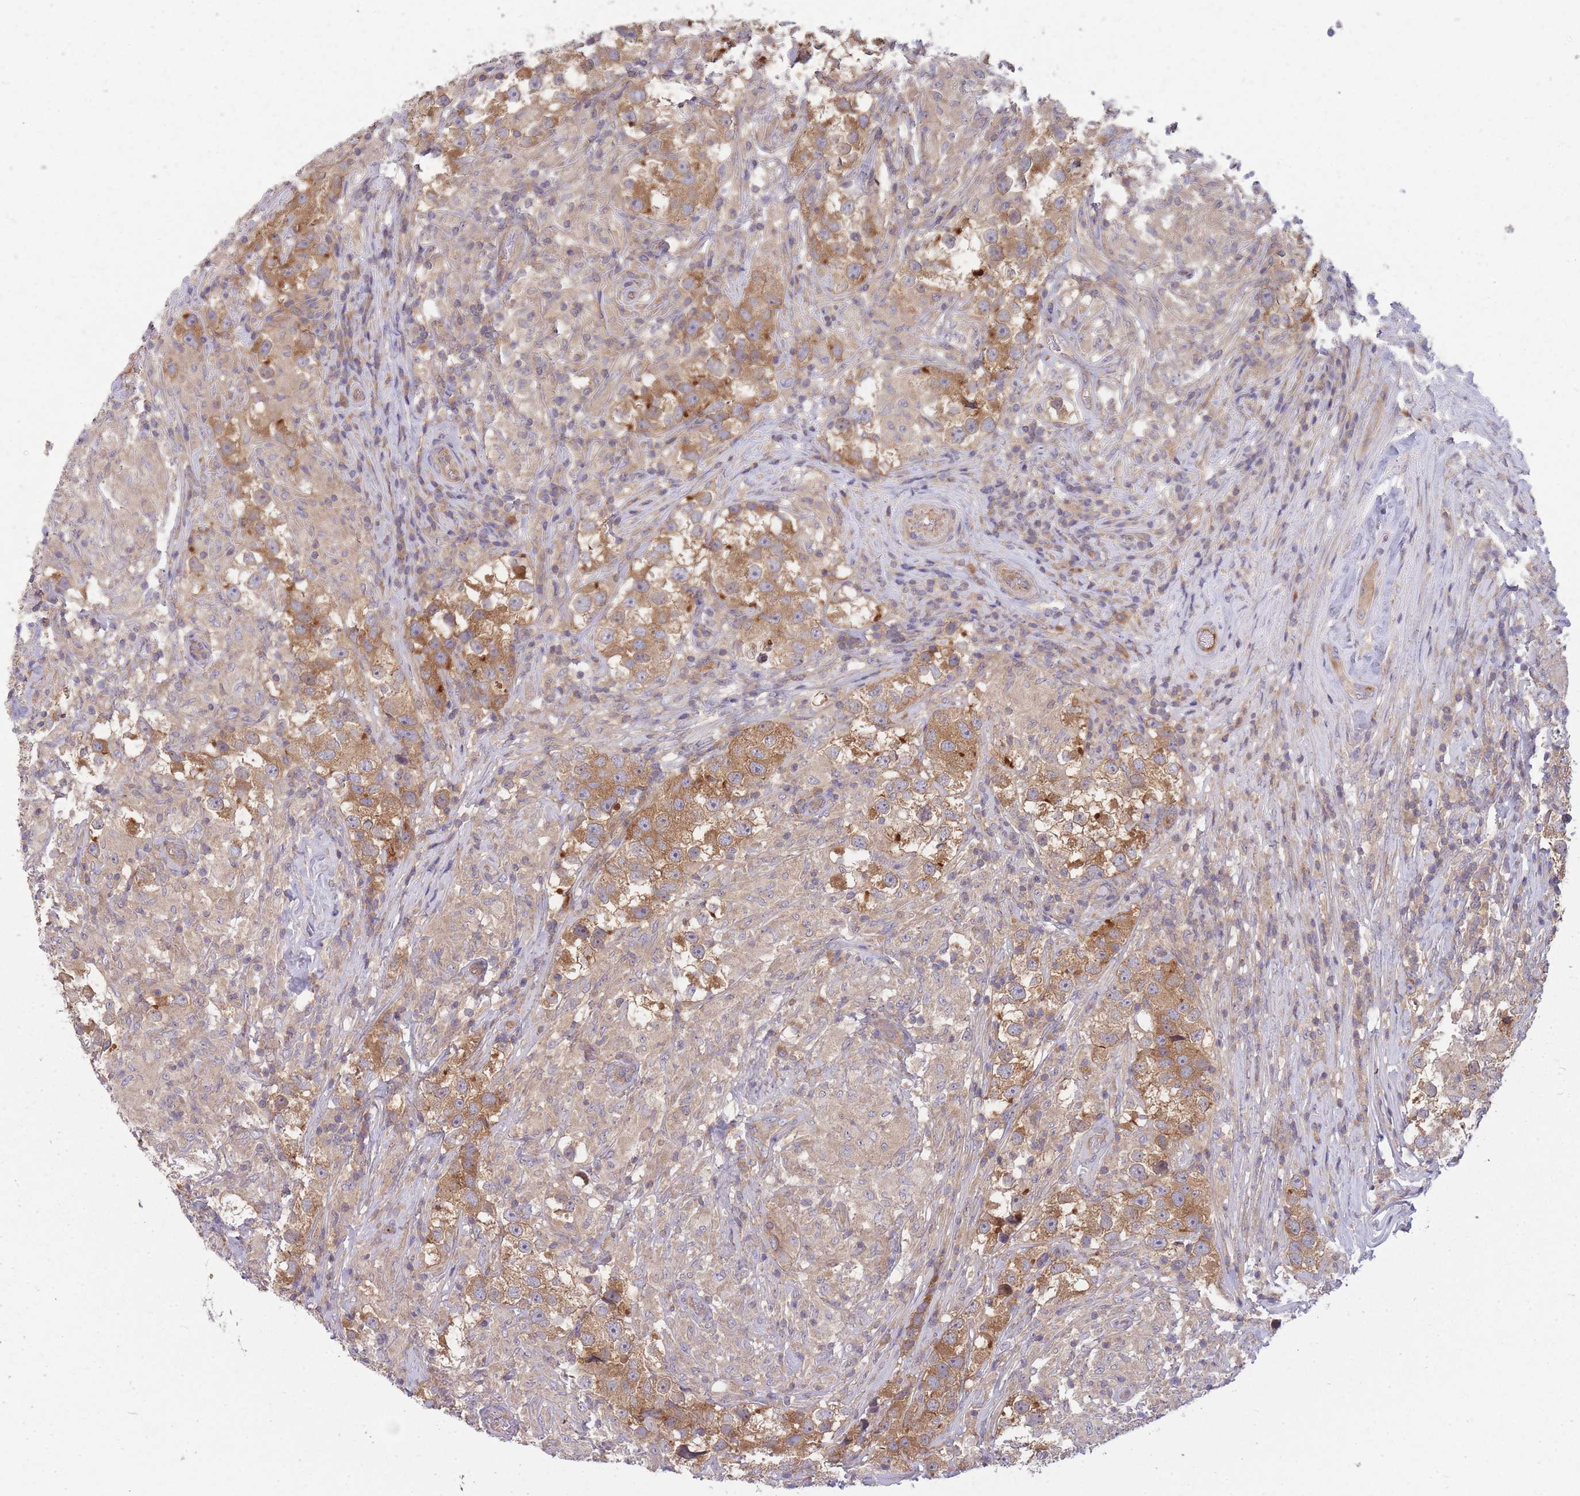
{"staining": {"intensity": "moderate", "quantity": "25%-75%", "location": "cytoplasmic/membranous"}, "tissue": "testis cancer", "cell_type": "Tumor cells", "image_type": "cancer", "snomed": [{"axis": "morphology", "description": "Seminoma, NOS"}, {"axis": "topography", "description": "Testis"}], "caption": "An immunohistochemistry (IHC) micrograph of tumor tissue is shown. Protein staining in brown labels moderate cytoplasmic/membranous positivity in testis cancer within tumor cells.", "gene": "PFDN6", "patient": {"sex": "male", "age": 46}}